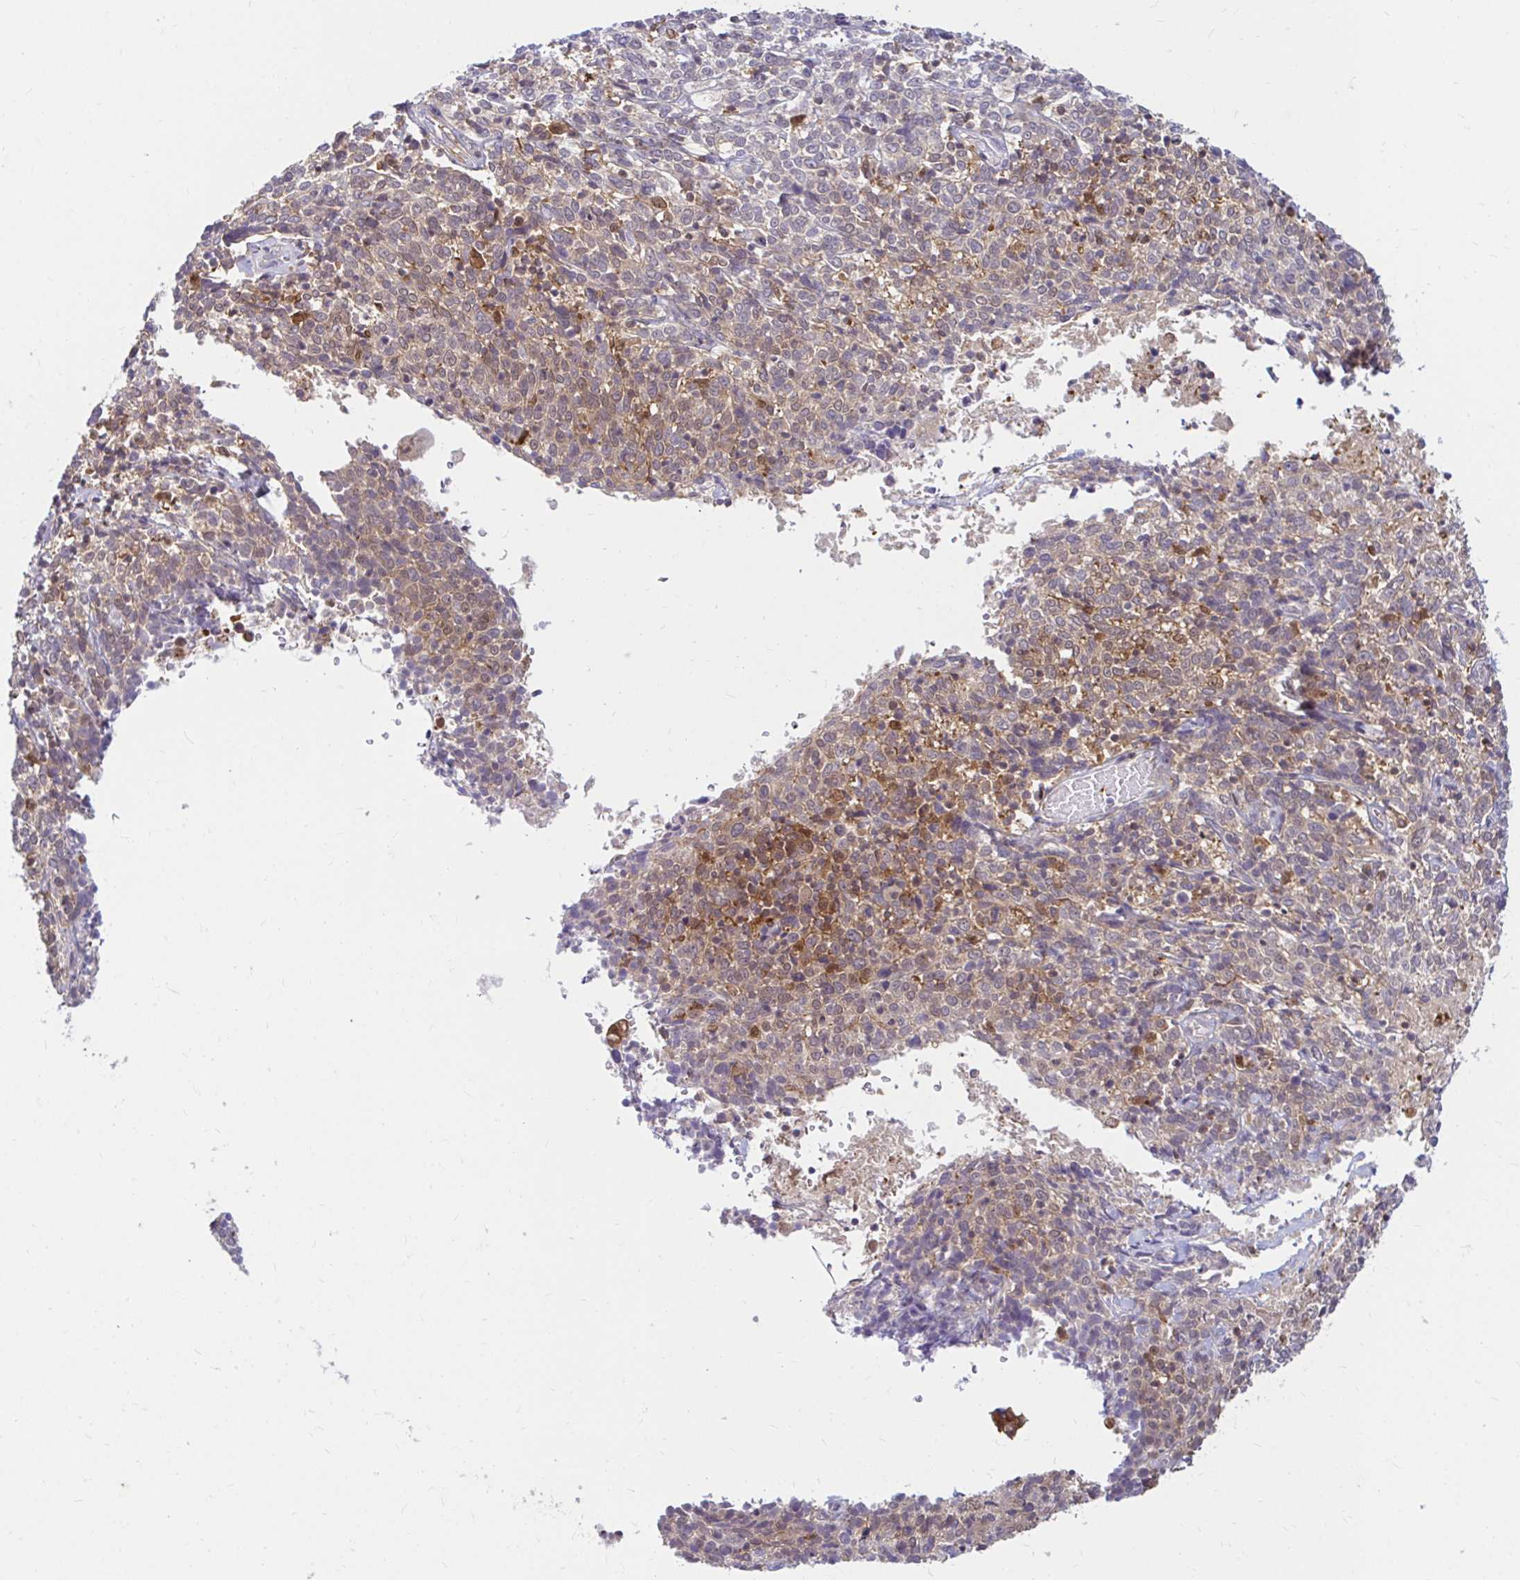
{"staining": {"intensity": "weak", "quantity": "25%-75%", "location": "cytoplasmic/membranous"}, "tissue": "cervical cancer", "cell_type": "Tumor cells", "image_type": "cancer", "snomed": [{"axis": "morphology", "description": "Squamous cell carcinoma, NOS"}, {"axis": "topography", "description": "Cervix"}], "caption": "Protein staining of cervical squamous cell carcinoma tissue demonstrates weak cytoplasmic/membranous positivity in approximately 25%-75% of tumor cells.", "gene": "PYCARD", "patient": {"sex": "female", "age": 46}}